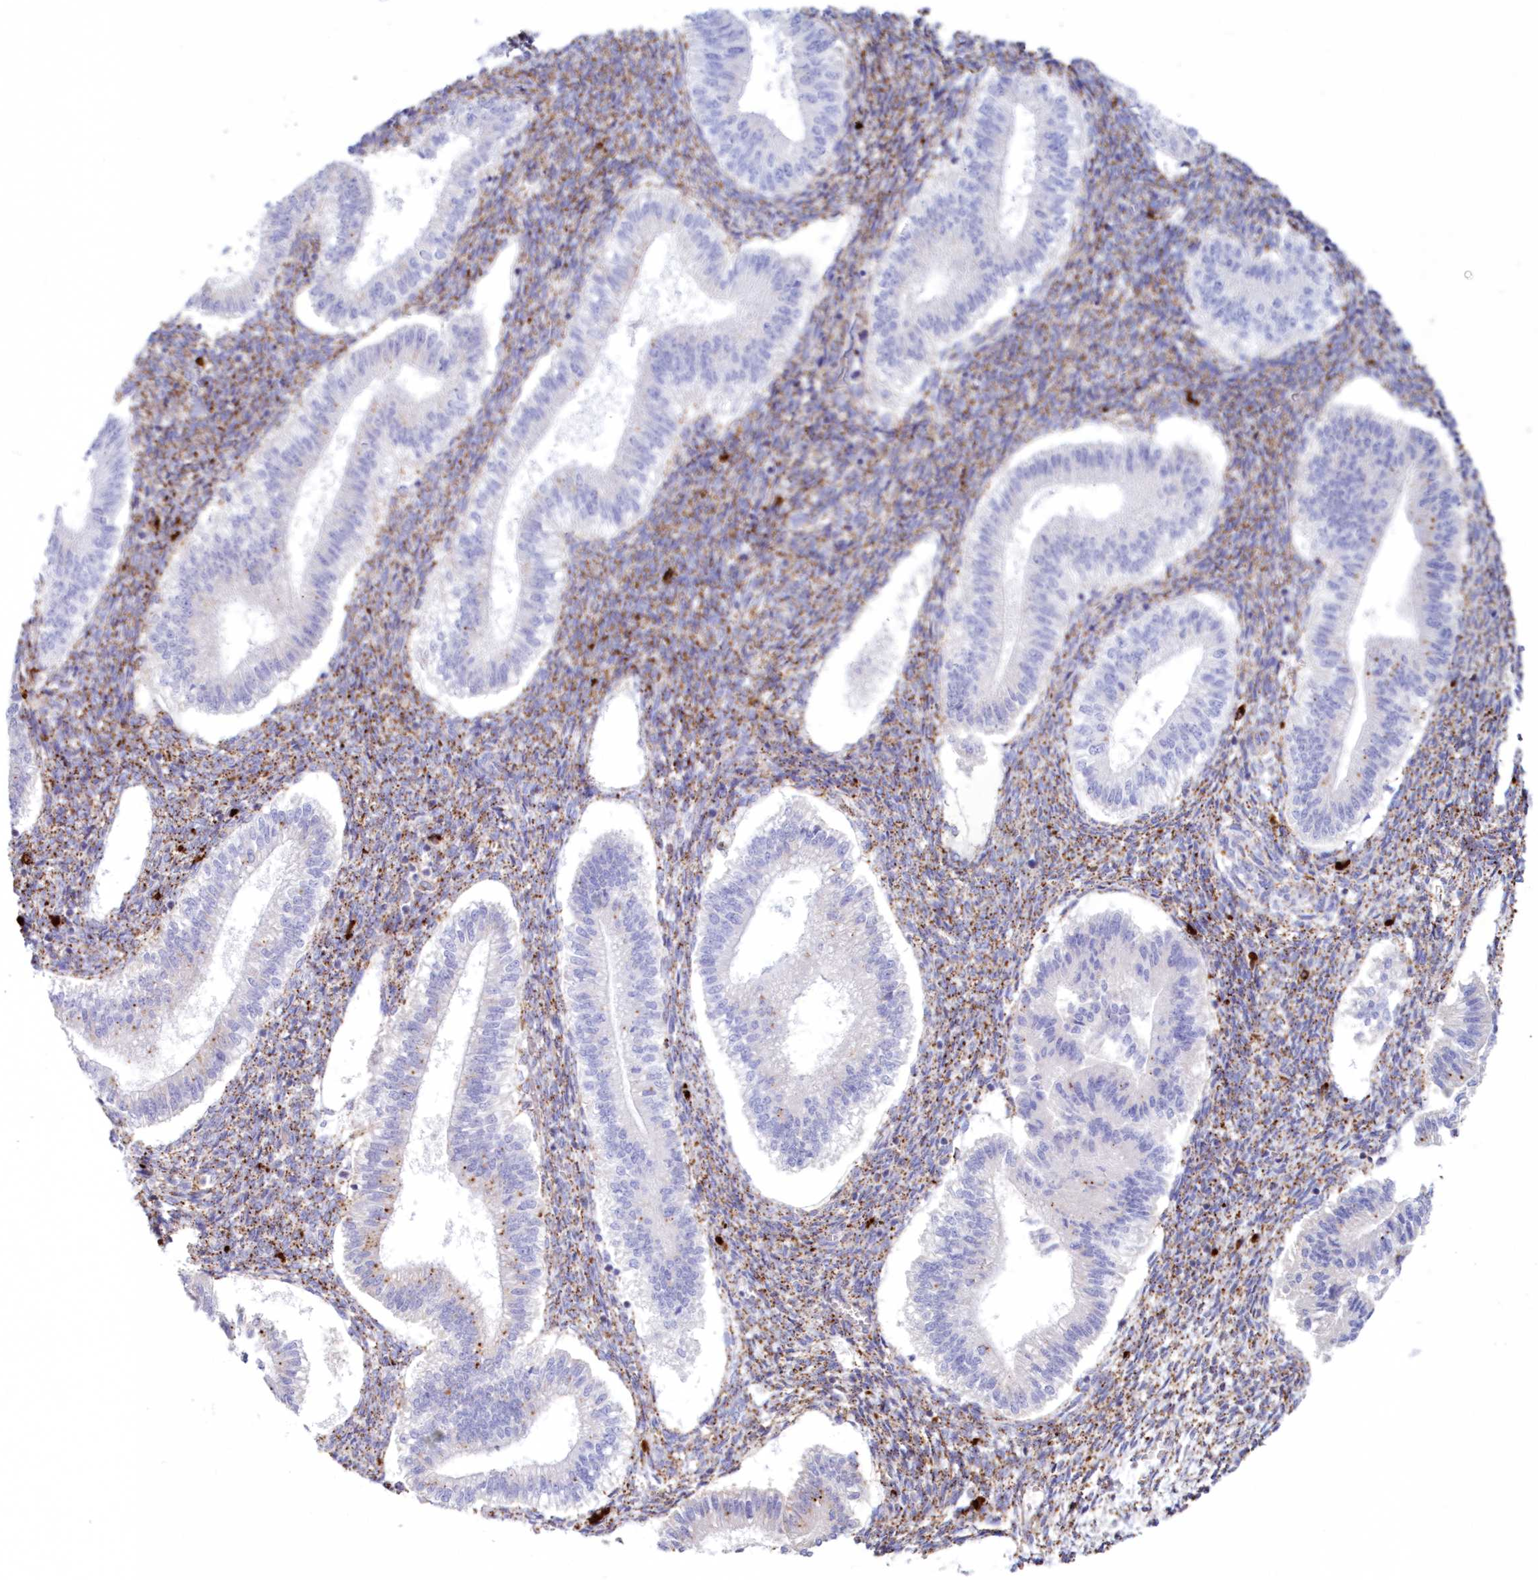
{"staining": {"intensity": "moderate", "quantity": "25%-75%", "location": "cytoplasmic/membranous"}, "tissue": "endometrium", "cell_type": "Cells in endometrial stroma", "image_type": "normal", "snomed": [{"axis": "morphology", "description": "Normal tissue, NOS"}, {"axis": "topography", "description": "Endometrium"}], "caption": "High-magnification brightfield microscopy of unremarkable endometrium stained with DAB (brown) and counterstained with hematoxylin (blue). cells in endometrial stroma exhibit moderate cytoplasmic/membranous positivity is seen in approximately25%-75% of cells. (DAB (3,3'-diaminobenzidine) = brown stain, brightfield microscopy at high magnification).", "gene": "TPP1", "patient": {"sex": "female", "age": 25}}